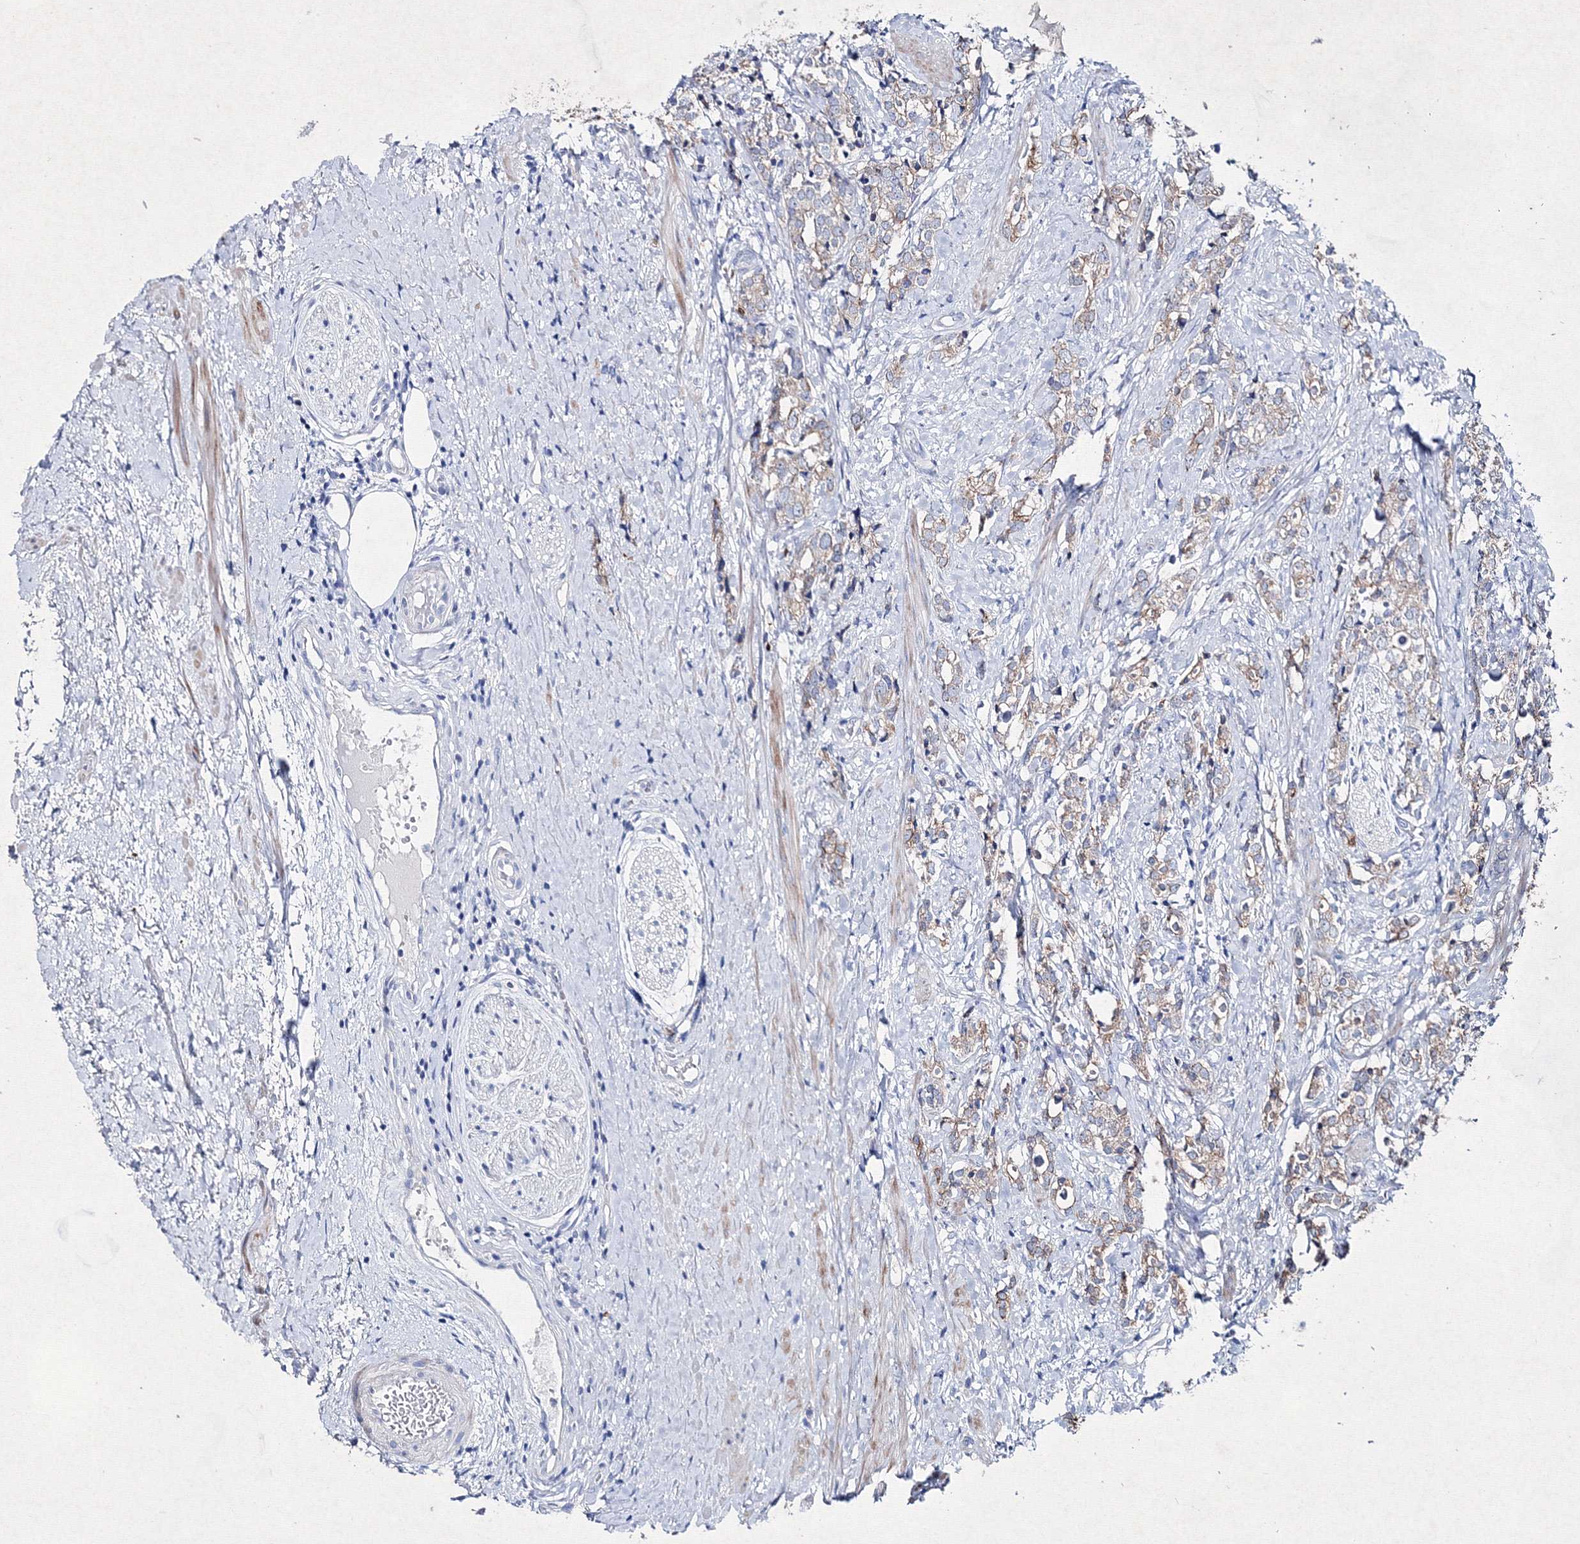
{"staining": {"intensity": "moderate", "quantity": "25%-75%", "location": "cytoplasmic/membranous"}, "tissue": "prostate cancer", "cell_type": "Tumor cells", "image_type": "cancer", "snomed": [{"axis": "morphology", "description": "Adenocarcinoma, High grade"}, {"axis": "topography", "description": "Prostate"}], "caption": "Protein expression analysis of human prostate adenocarcinoma (high-grade) reveals moderate cytoplasmic/membranous positivity in about 25%-75% of tumor cells.", "gene": "SMIM29", "patient": {"sex": "male", "age": 69}}